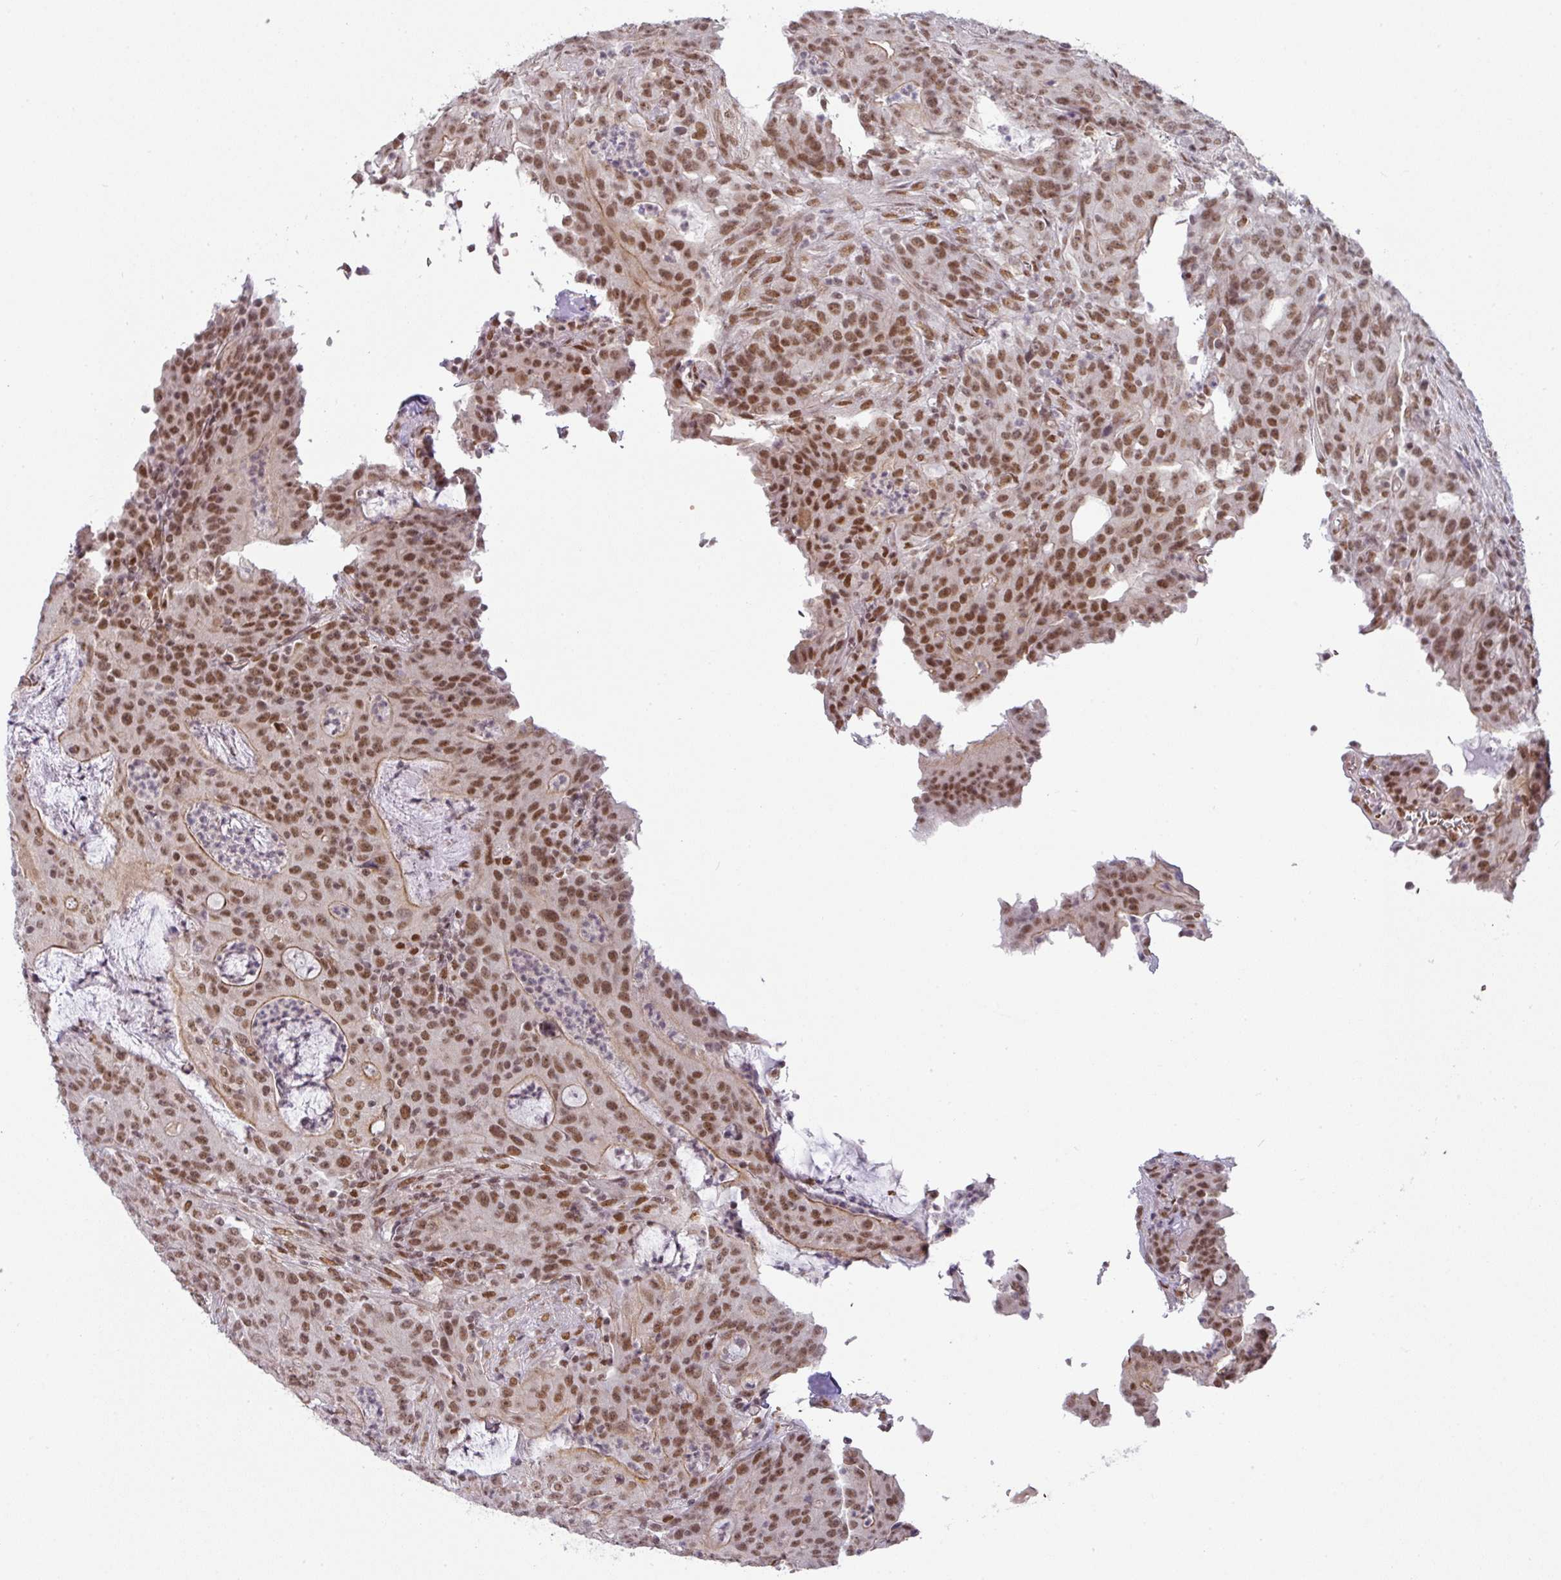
{"staining": {"intensity": "moderate", "quantity": ">75%", "location": "cytoplasmic/membranous,nuclear"}, "tissue": "colorectal cancer", "cell_type": "Tumor cells", "image_type": "cancer", "snomed": [{"axis": "morphology", "description": "Adenocarcinoma, NOS"}, {"axis": "topography", "description": "Colon"}], "caption": "High-power microscopy captured an immunohistochemistry (IHC) micrograph of colorectal adenocarcinoma, revealing moderate cytoplasmic/membranous and nuclear staining in approximately >75% of tumor cells.", "gene": "NCOA5", "patient": {"sex": "male", "age": 83}}